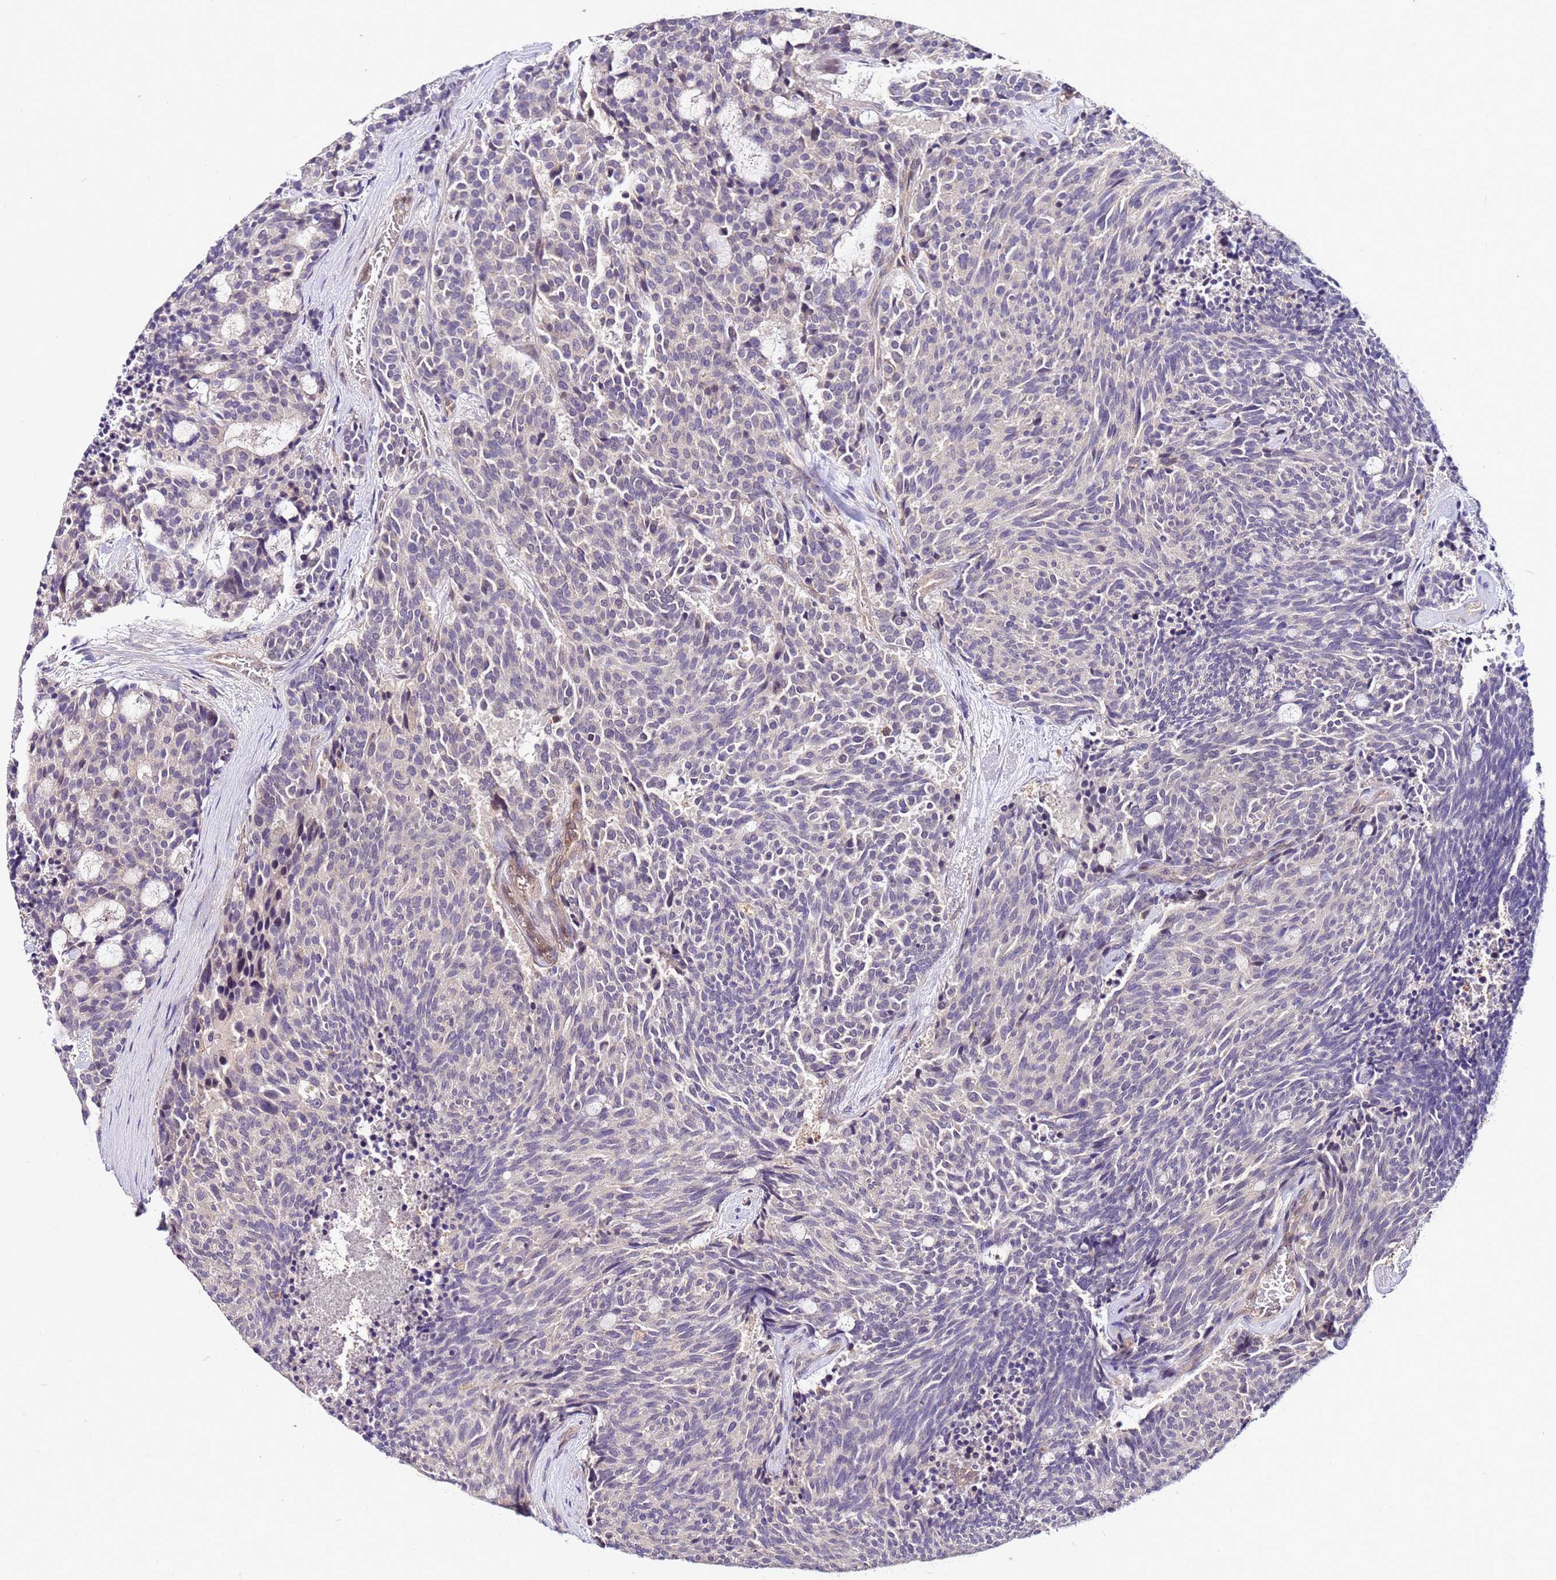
{"staining": {"intensity": "negative", "quantity": "none", "location": "none"}, "tissue": "carcinoid", "cell_type": "Tumor cells", "image_type": "cancer", "snomed": [{"axis": "morphology", "description": "Carcinoid, malignant, NOS"}, {"axis": "topography", "description": "Pancreas"}], "caption": "The histopathology image shows no significant expression in tumor cells of carcinoid.", "gene": "GSPT2", "patient": {"sex": "female", "age": 54}}